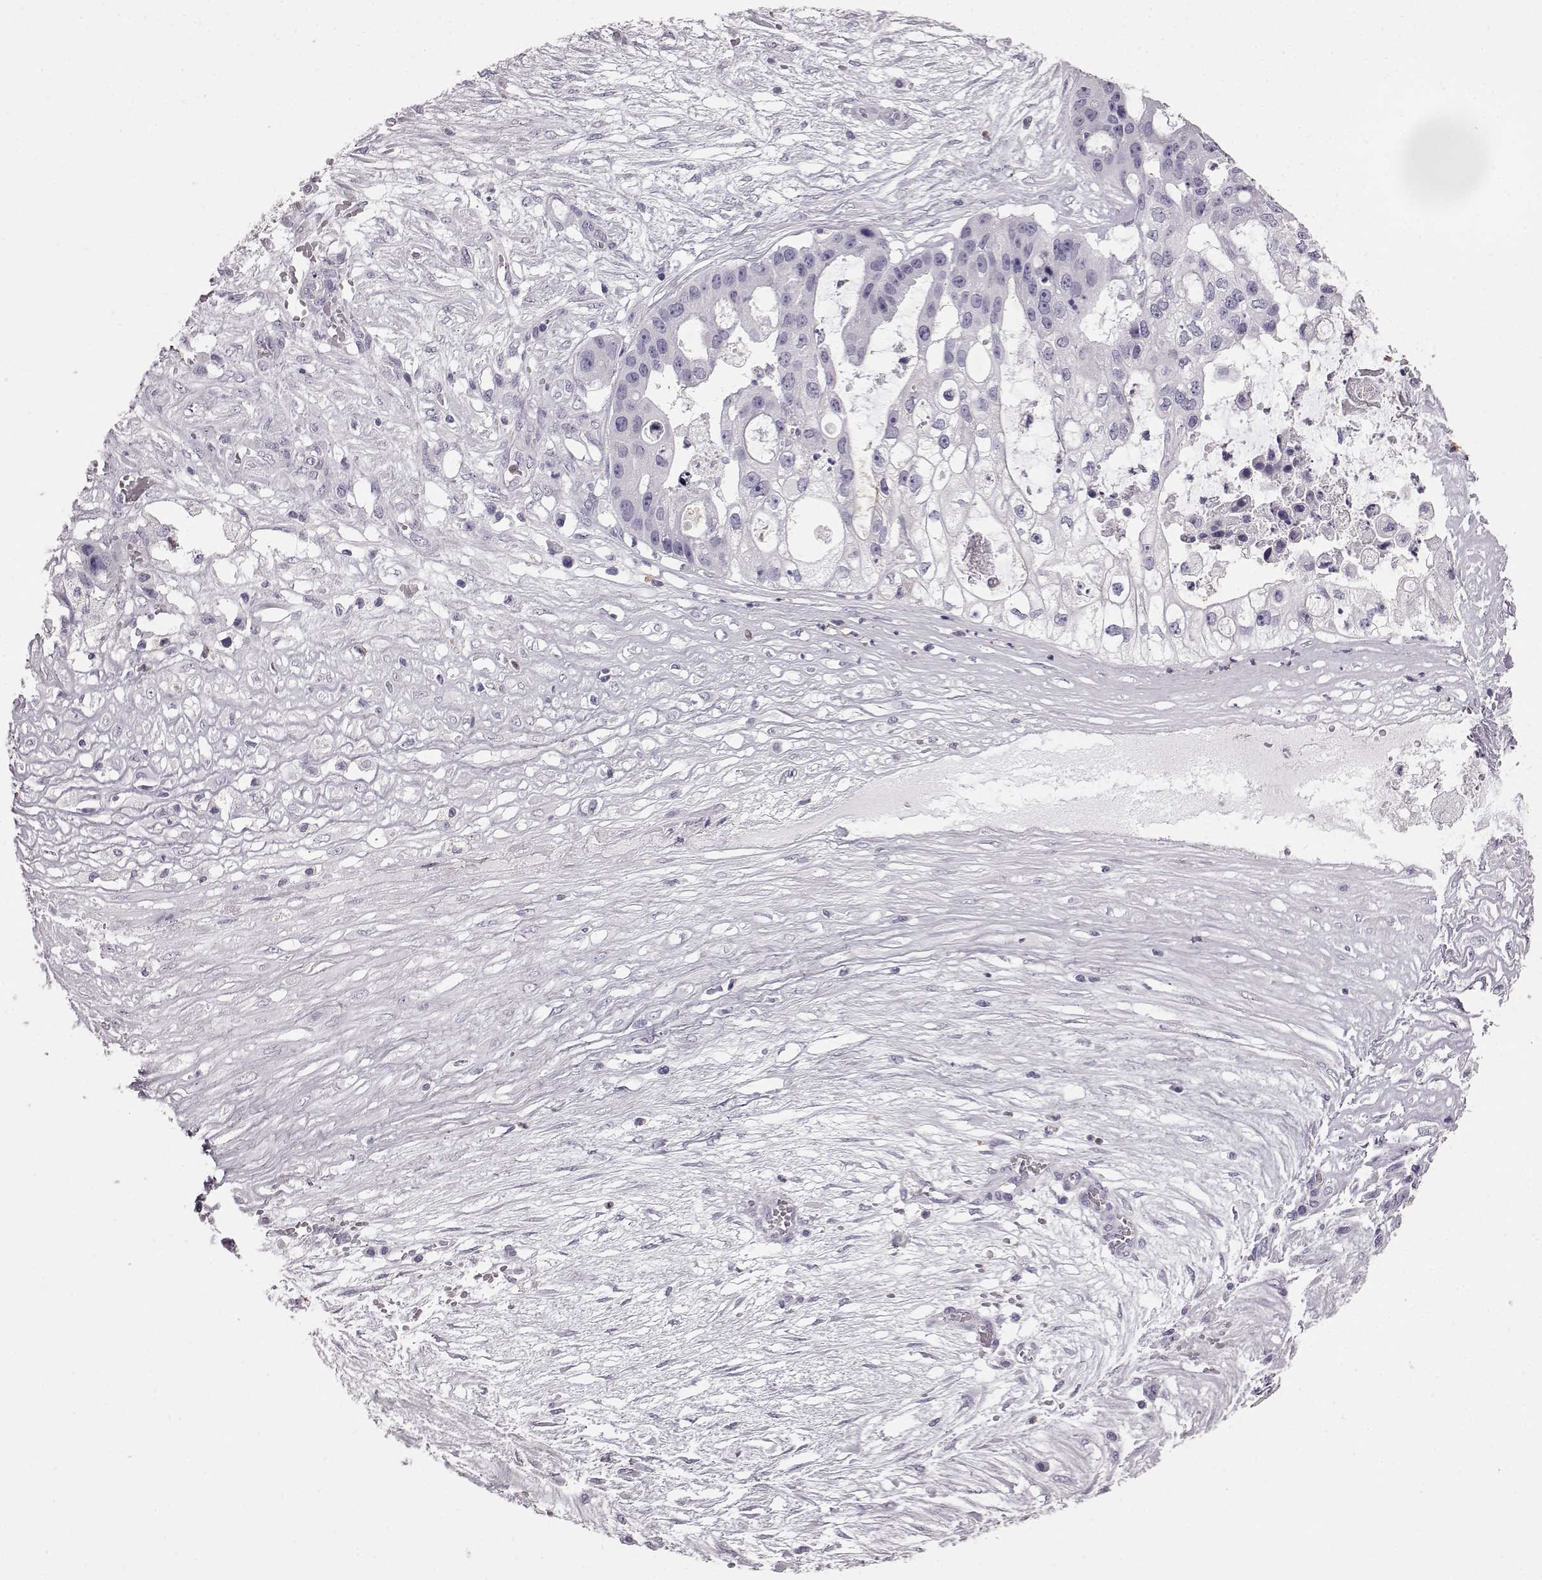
{"staining": {"intensity": "negative", "quantity": "none", "location": "none"}, "tissue": "ovarian cancer", "cell_type": "Tumor cells", "image_type": "cancer", "snomed": [{"axis": "morphology", "description": "Cystadenocarcinoma, serous, NOS"}, {"axis": "topography", "description": "Ovary"}], "caption": "DAB immunohistochemical staining of human ovarian serous cystadenocarcinoma exhibits no significant positivity in tumor cells.", "gene": "FUT4", "patient": {"sex": "female", "age": 56}}